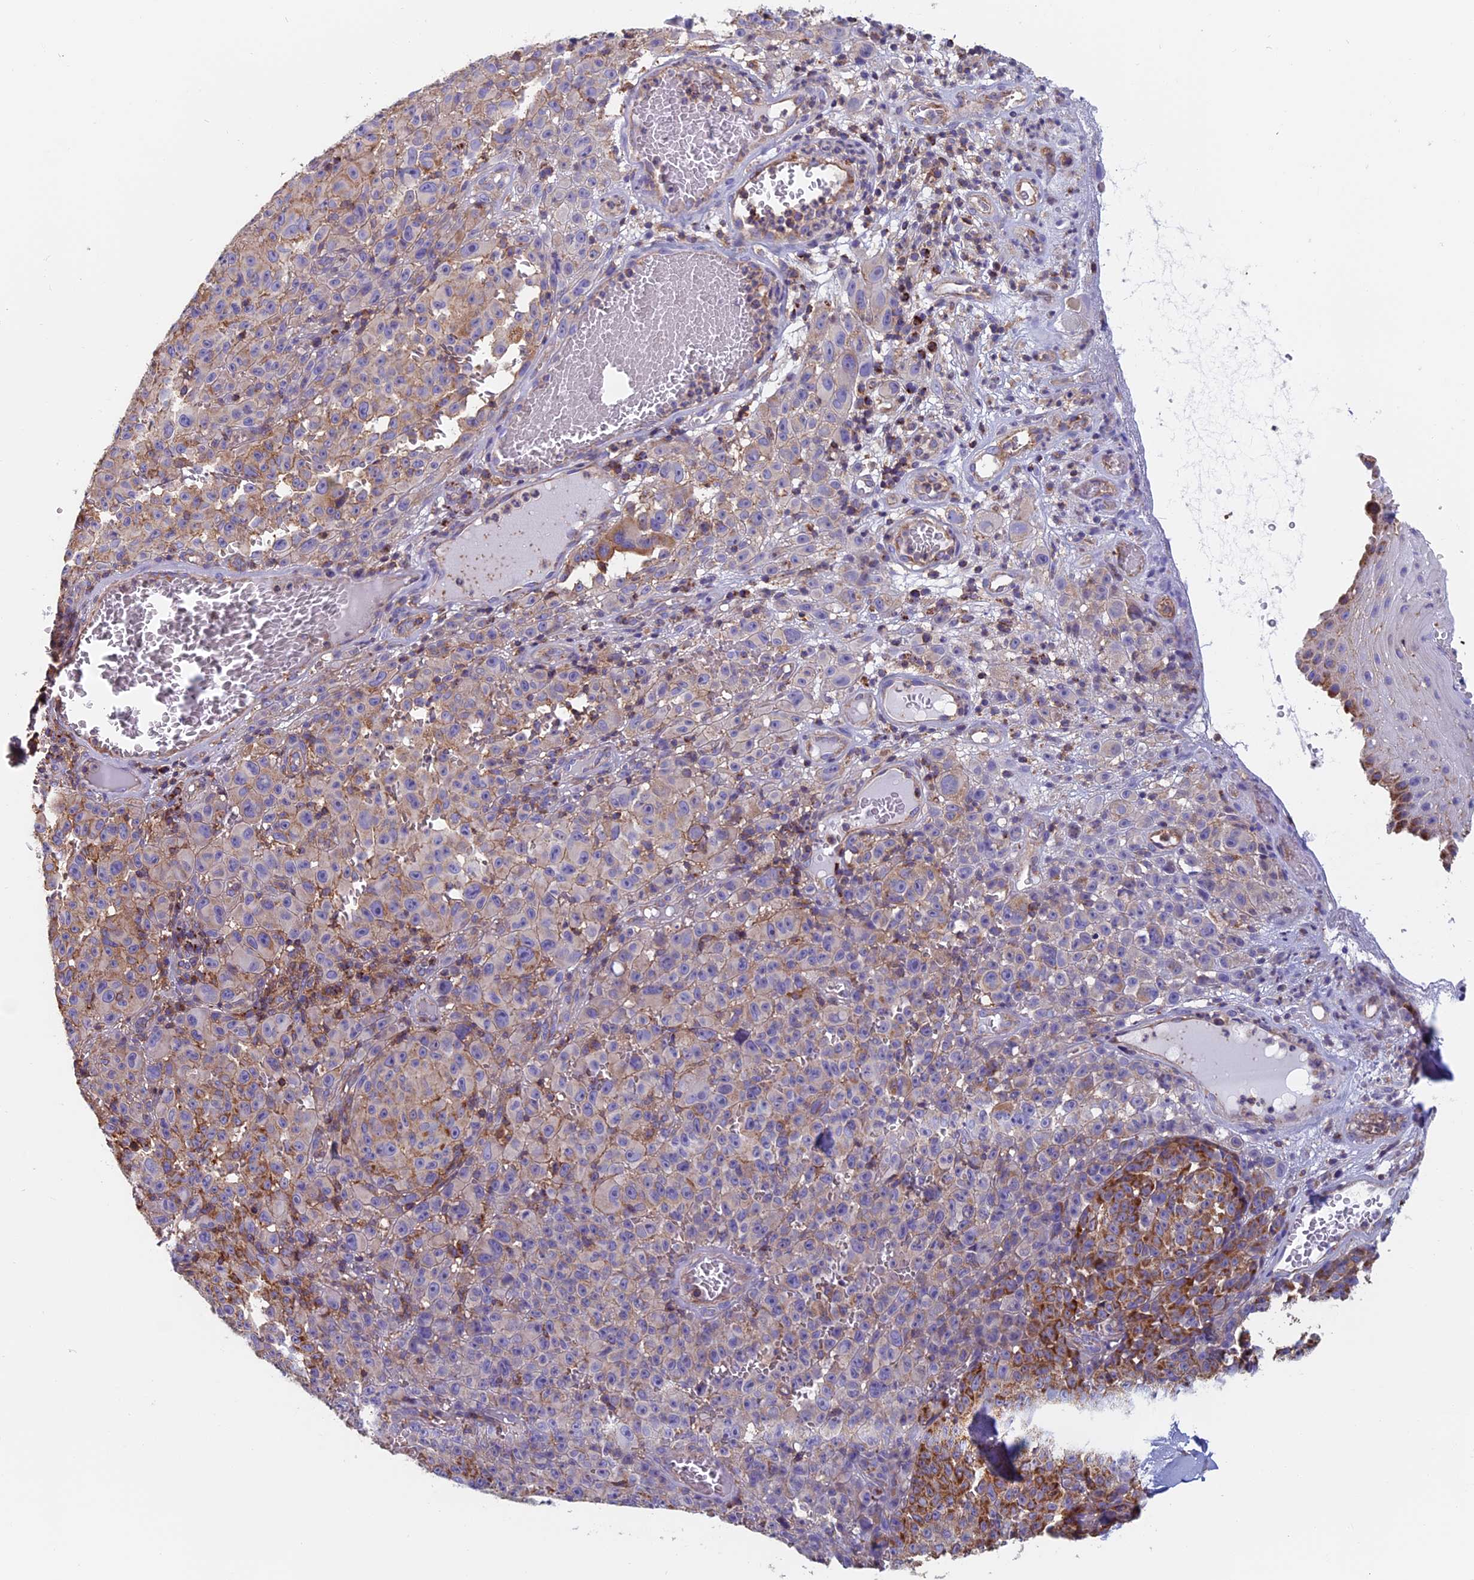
{"staining": {"intensity": "moderate", "quantity": "25%-75%", "location": "cytoplasmic/membranous"}, "tissue": "melanoma", "cell_type": "Tumor cells", "image_type": "cancer", "snomed": [{"axis": "morphology", "description": "Malignant melanoma, NOS"}, {"axis": "topography", "description": "Skin"}], "caption": "Immunohistochemical staining of human malignant melanoma demonstrates medium levels of moderate cytoplasmic/membranous staining in approximately 25%-75% of tumor cells.", "gene": "HSD17B8", "patient": {"sex": "female", "age": 82}}